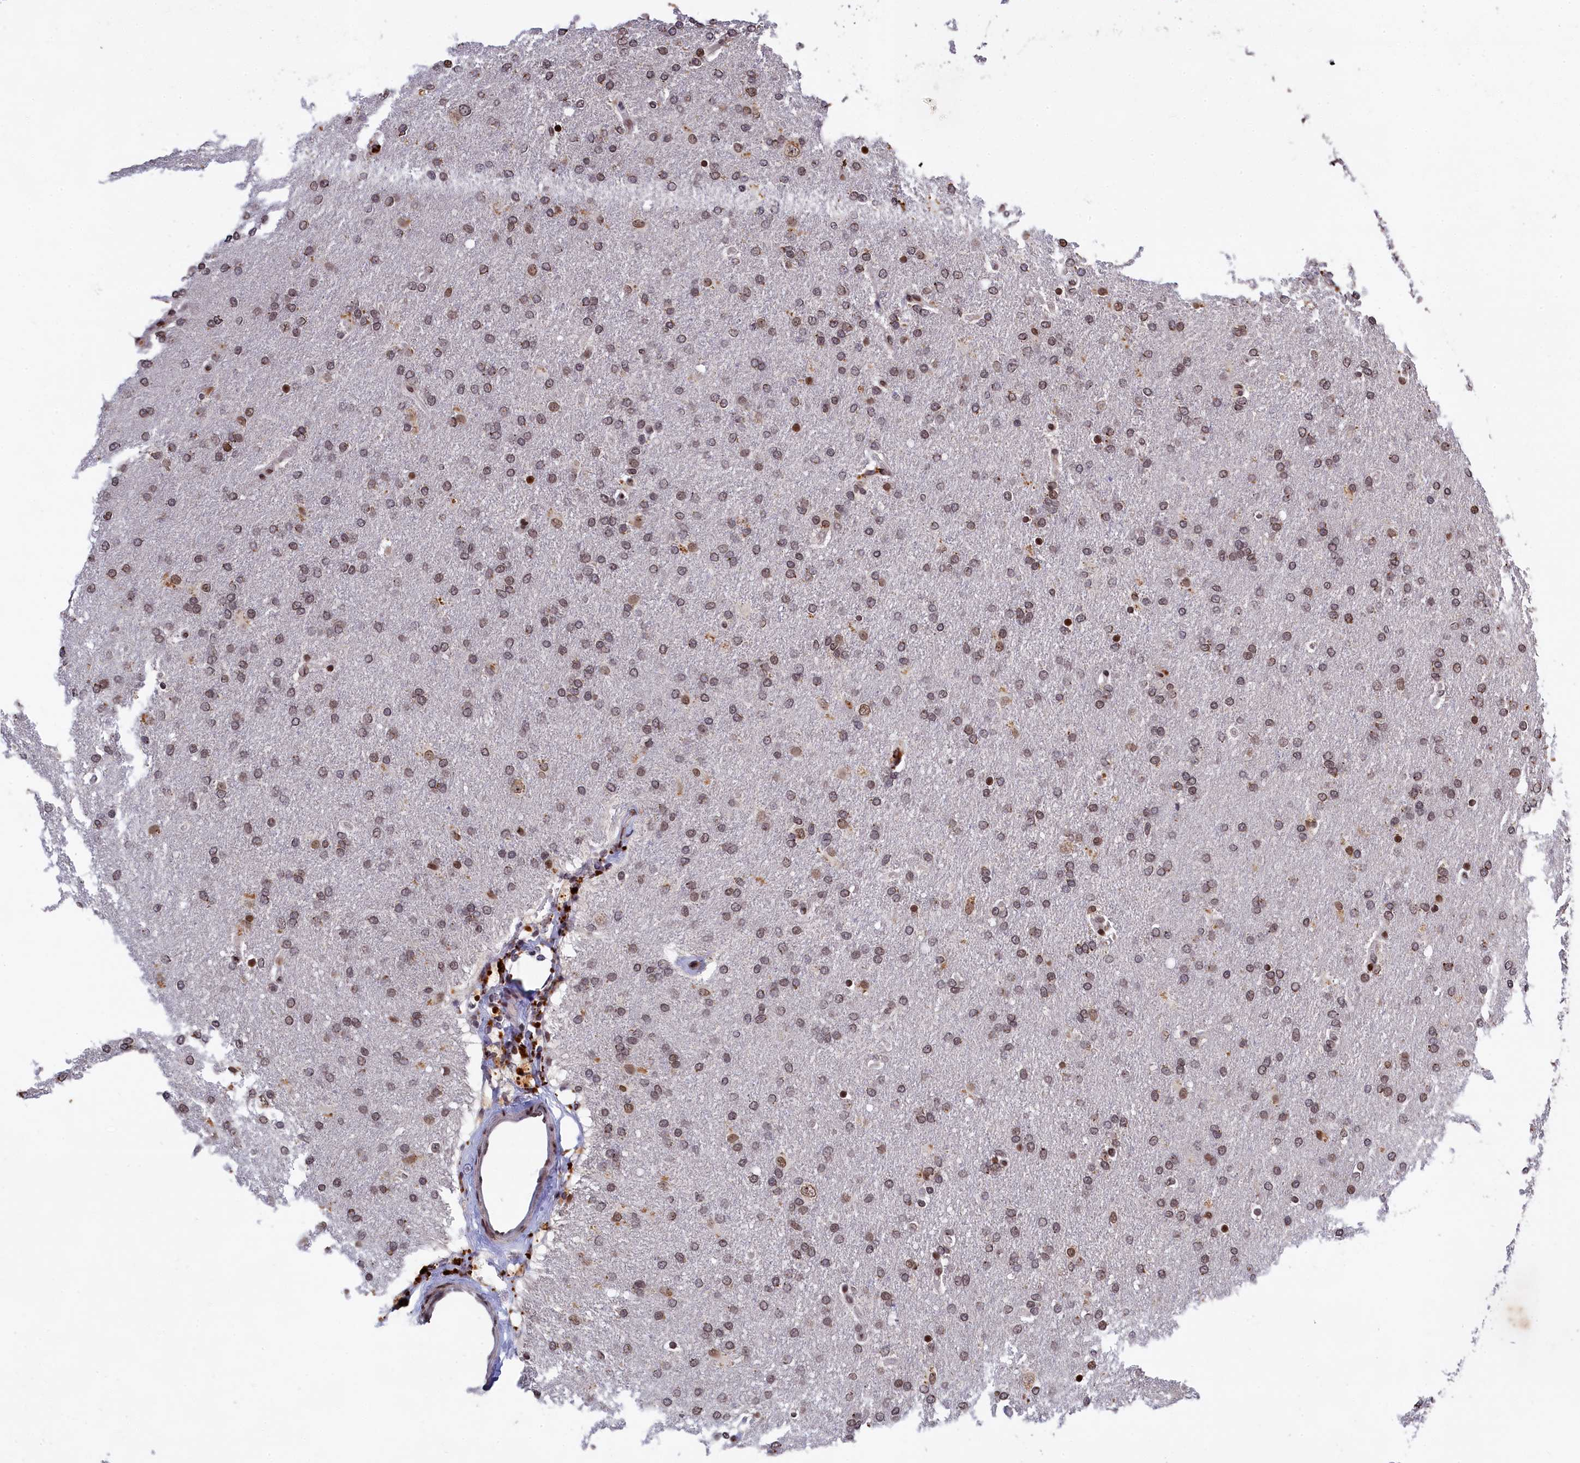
{"staining": {"intensity": "moderate", "quantity": ">75%", "location": "nuclear"}, "tissue": "glioma", "cell_type": "Tumor cells", "image_type": "cancer", "snomed": [{"axis": "morphology", "description": "Glioma, malignant, High grade"}, {"axis": "topography", "description": "Brain"}], "caption": "Immunohistochemical staining of human malignant high-grade glioma displays medium levels of moderate nuclear staining in about >75% of tumor cells.", "gene": "FAM217B", "patient": {"sex": "male", "age": 72}}